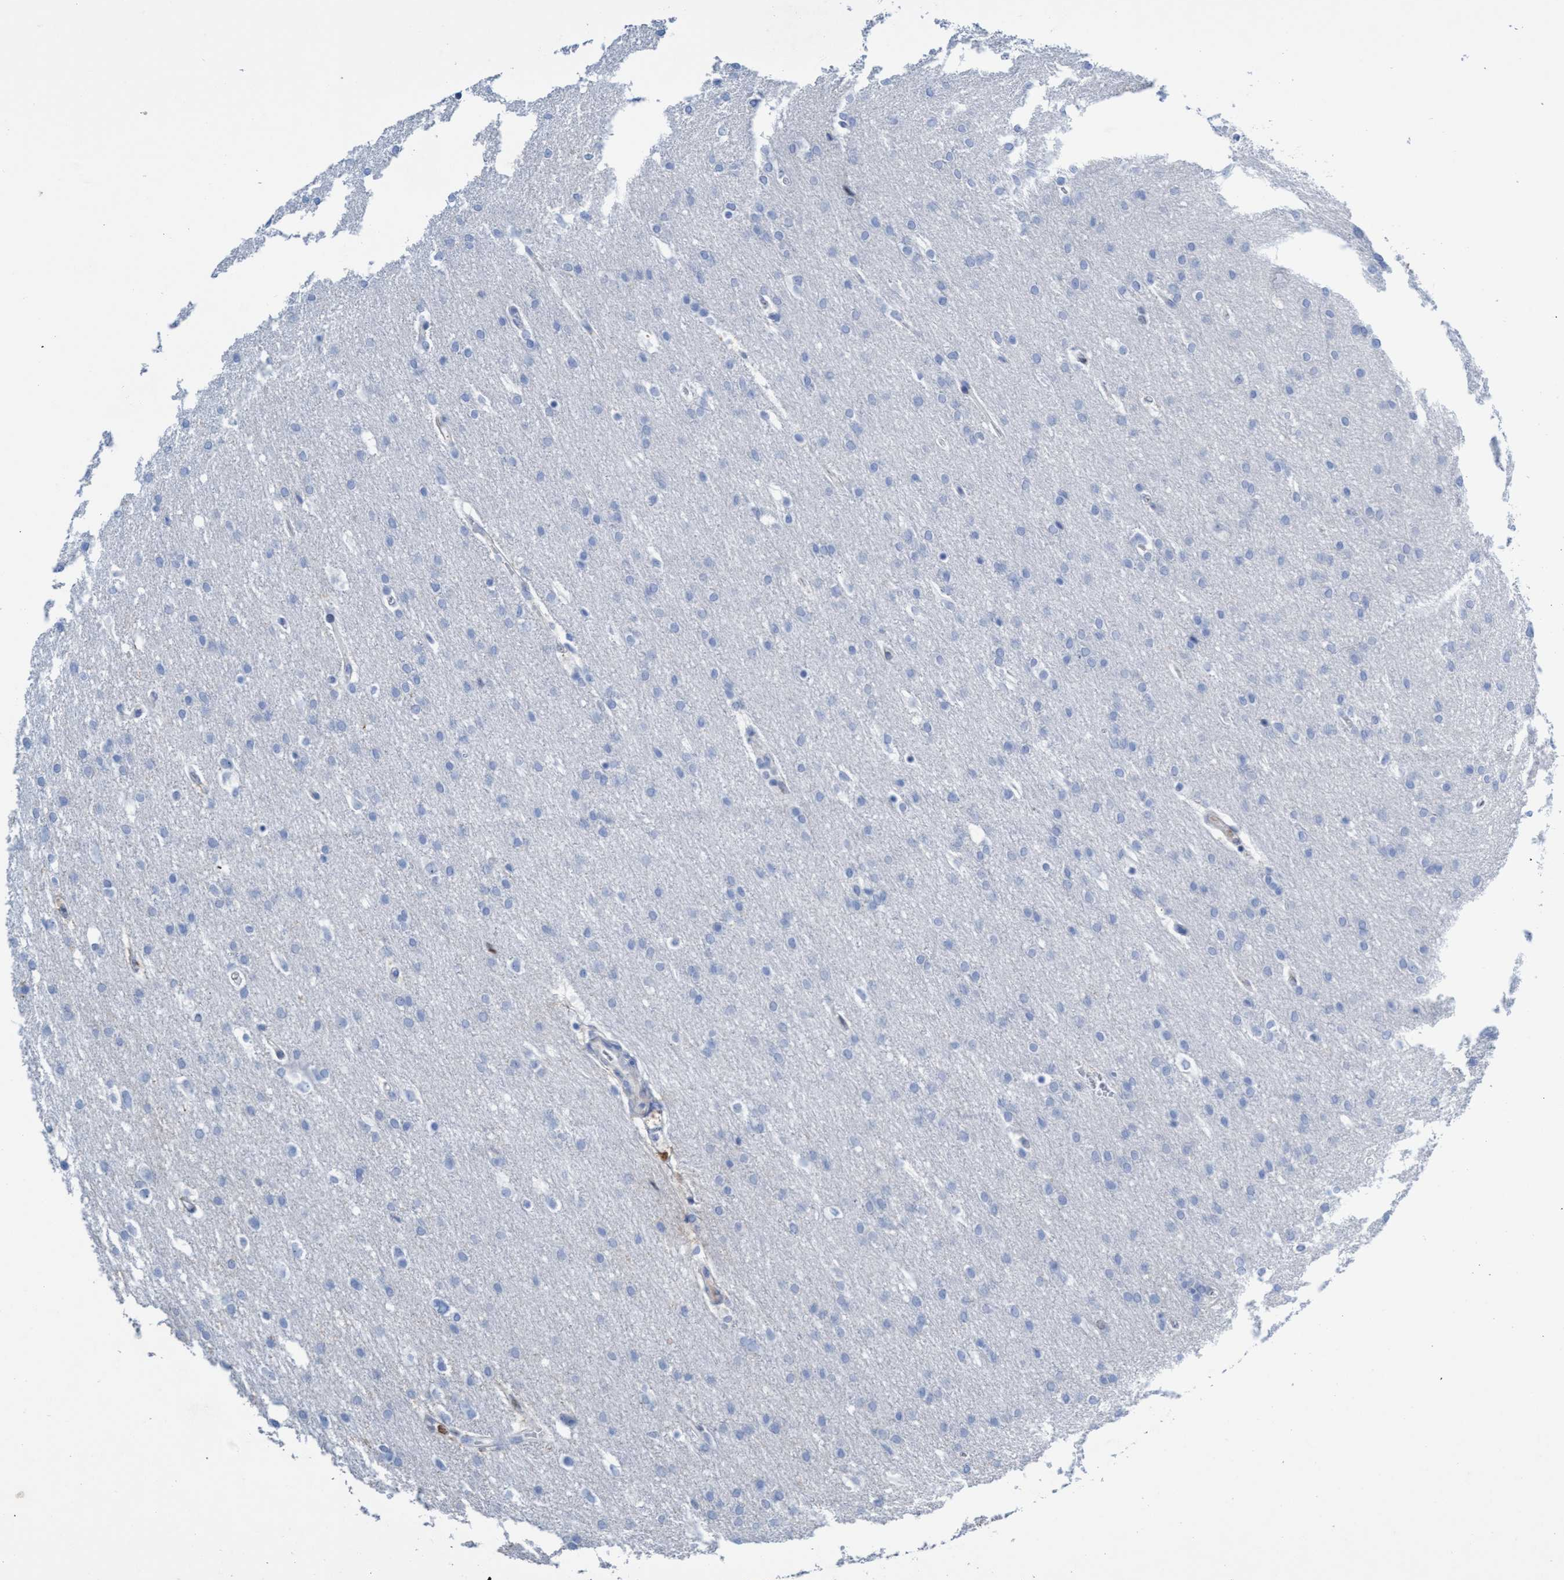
{"staining": {"intensity": "negative", "quantity": "none", "location": "none"}, "tissue": "glioma", "cell_type": "Tumor cells", "image_type": "cancer", "snomed": [{"axis": "morphology", "description": "Glioma, malignant, Low grade"}, {"axis": "topography", "description": "Brain"}], "caption": "Micrograph shows no significant protein staining in tumor cells of low-grade glioma (malignant).", "gene": "CBX2", "patient": {"sex": "female", "age": 37}}